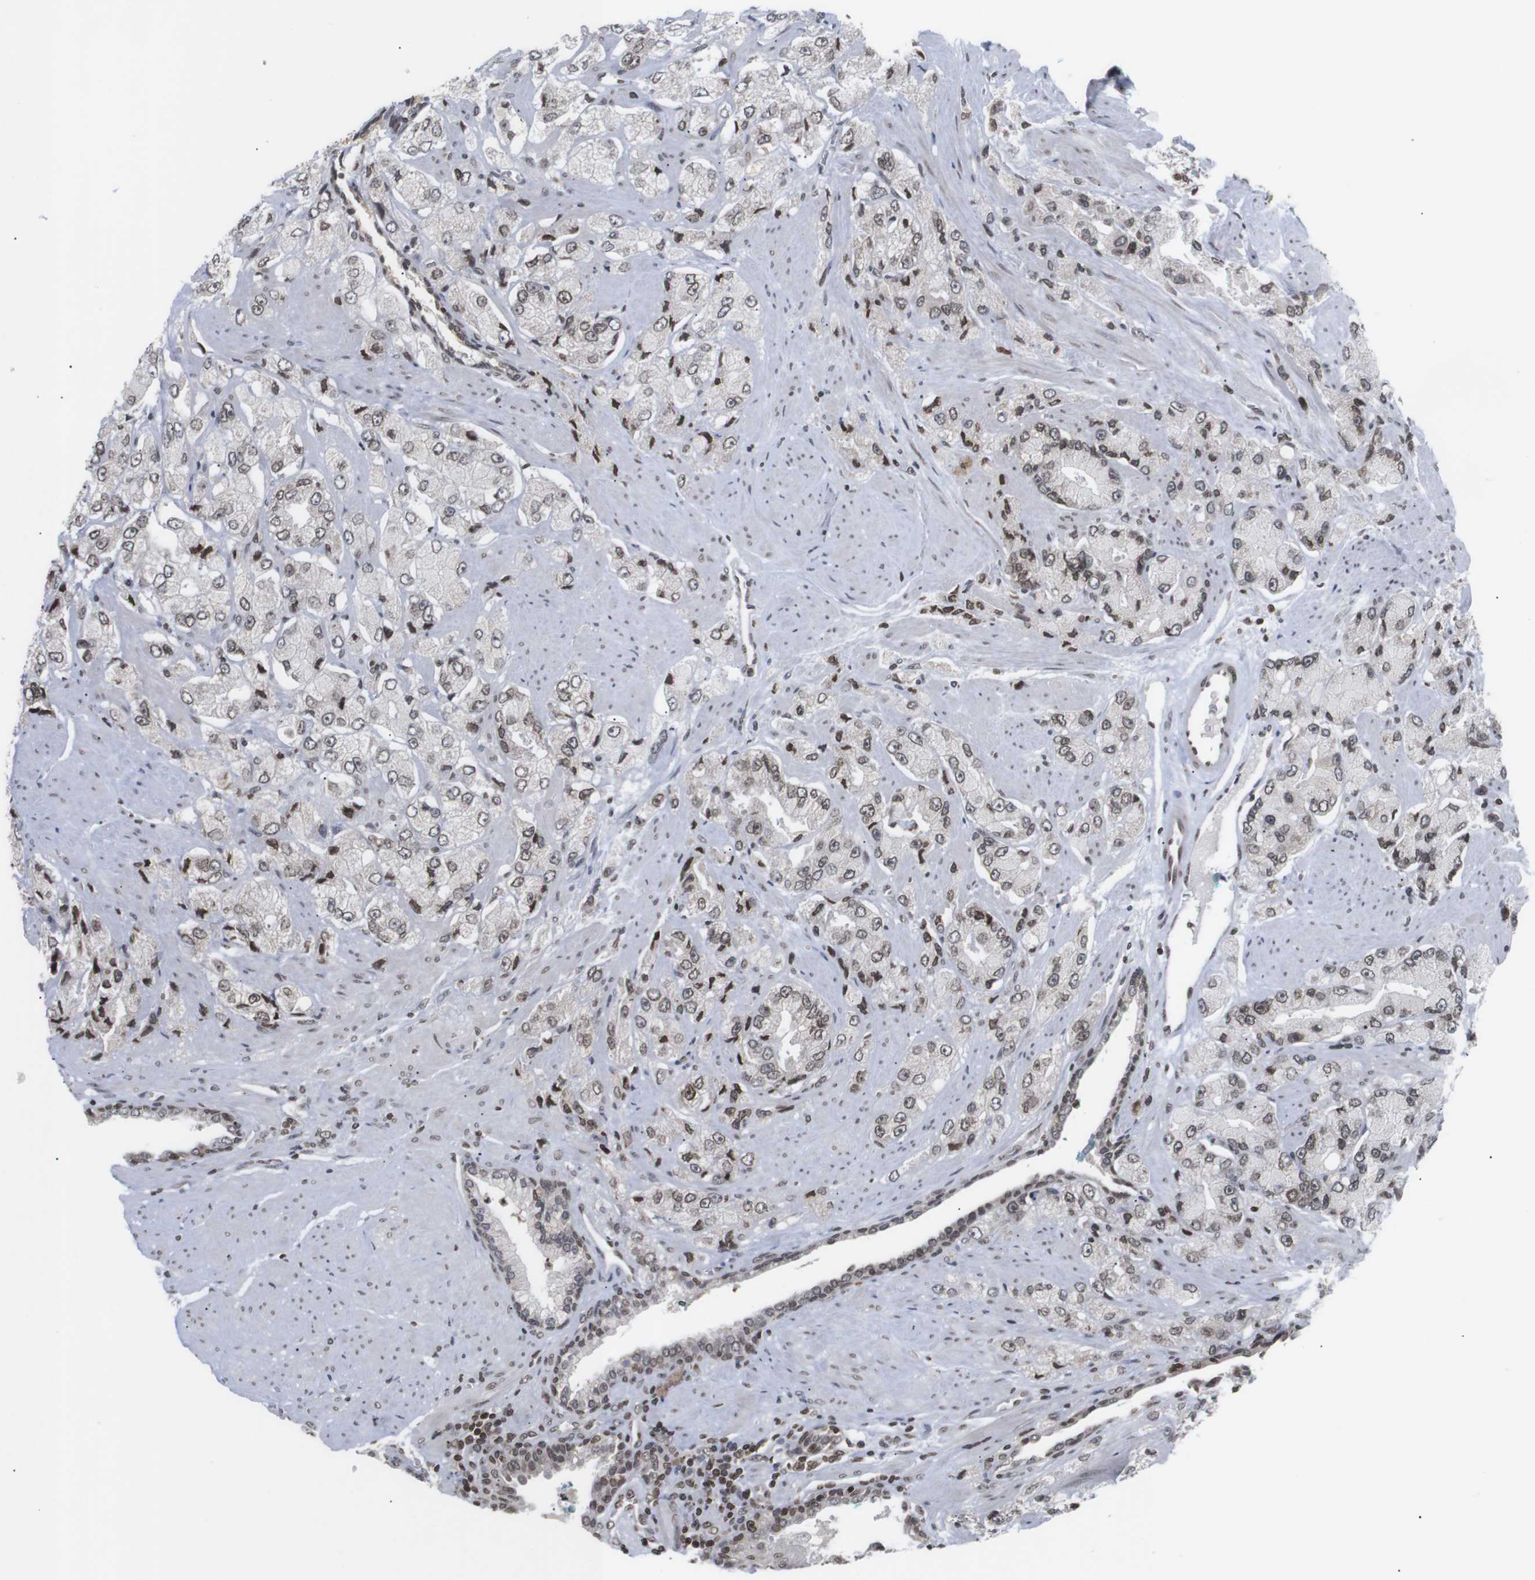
{"staining": {"intensity": "moderate", "quantity": ">75%", "location": "nuclear"}, "tissue": "prostate cancer", "cell_type": "Tumor cells", "image_type": "cancer", "snomed": [{"axis": "morphology", "description": "Adenocarcinoma, High grade"}, {"axis": "topography", "description": "Prostate"}], "caption": "An image of high-grade adenocarcinoma (prostate) stained for a protein reveals moderate nuclear brown staining in tumor cells.", "gene": "ETV5", "patient": {"sex": "male", "age": 58}}